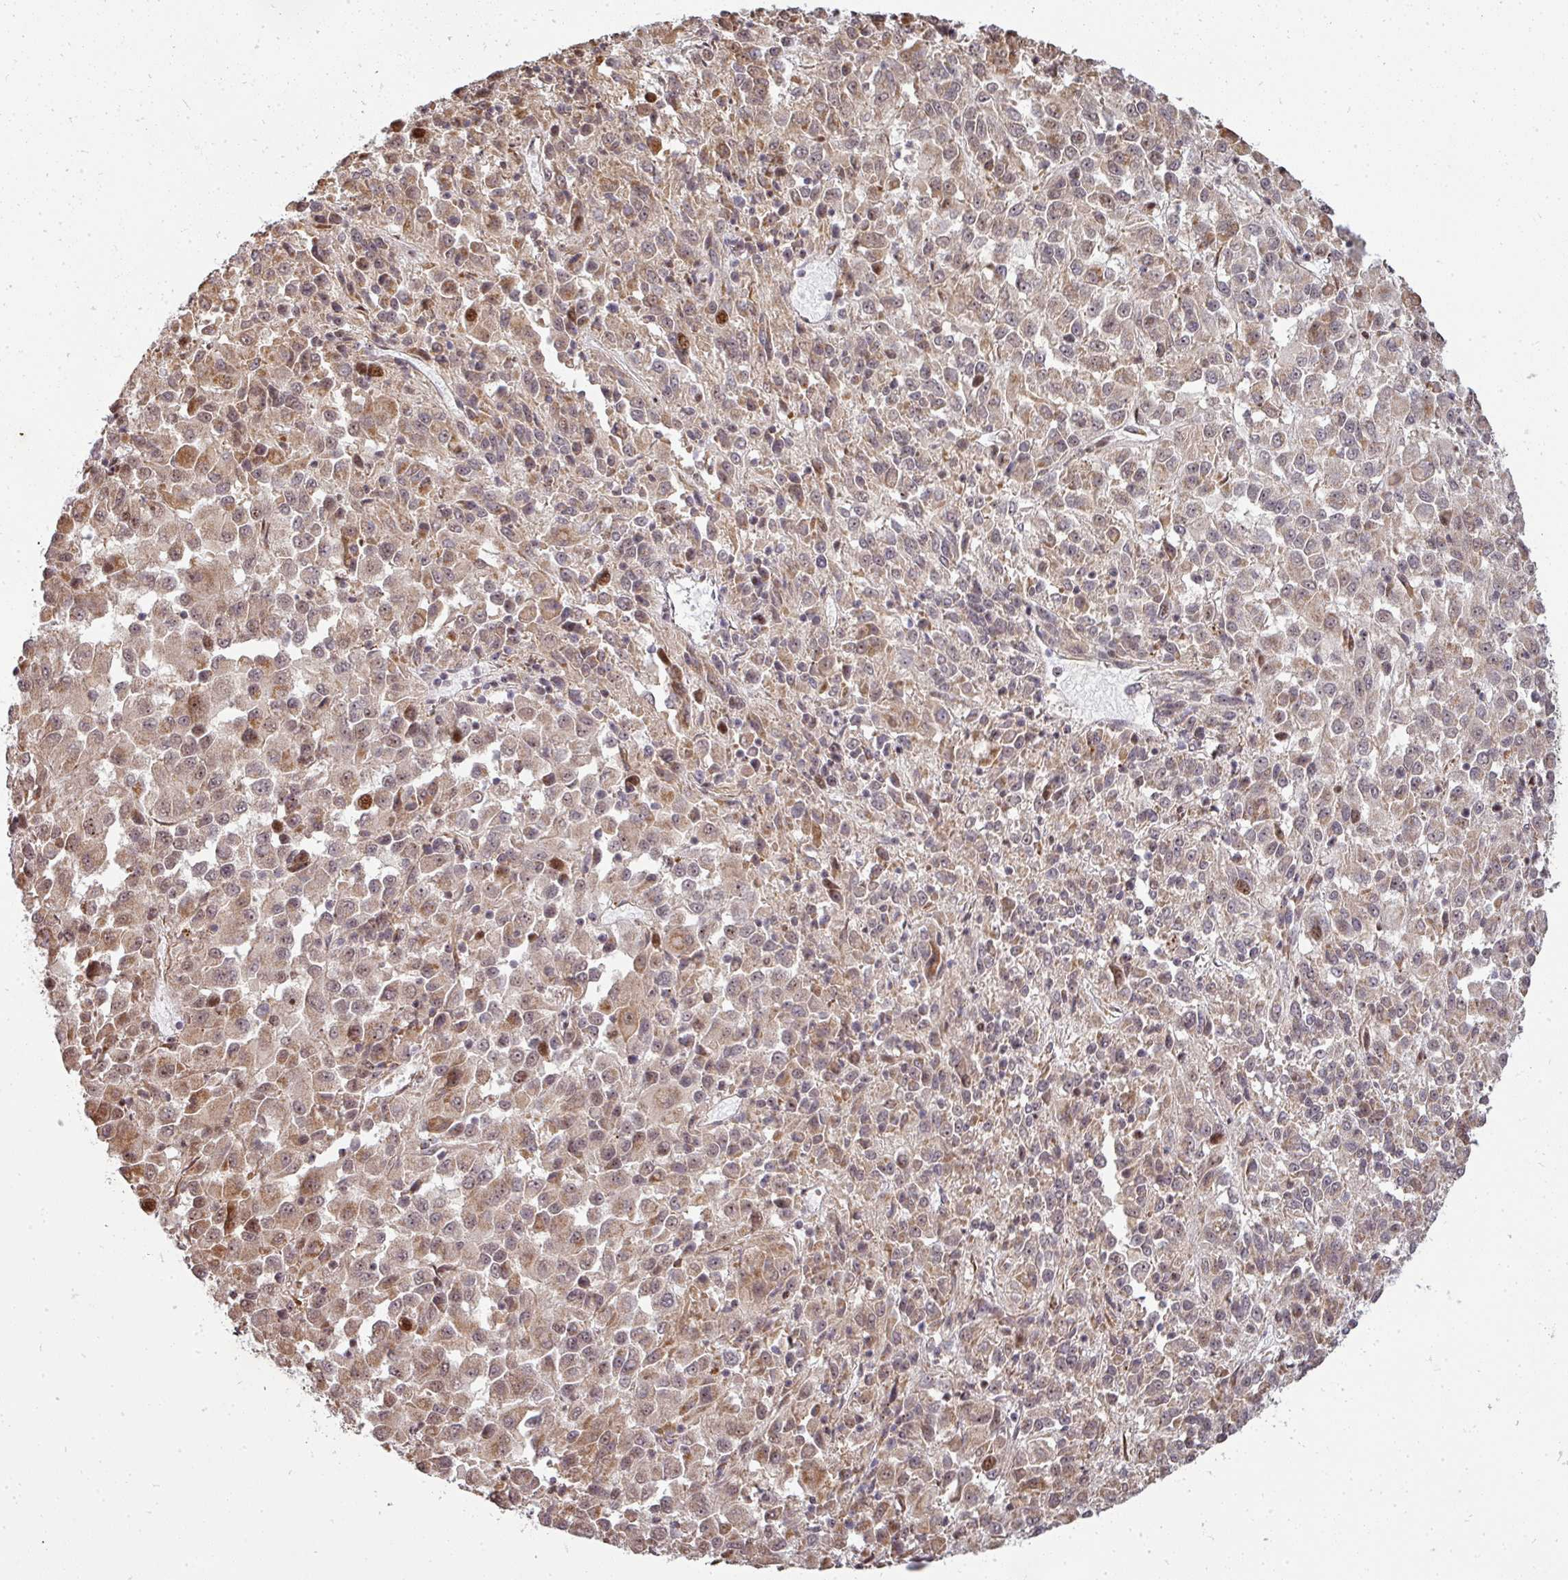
{"staining": {"intensity": "moderate", "quantity": ">75%", "location": "cytoplasmic/membranous,nuclear"}, "tissue": "melanoma", "cell_type": "Tumor cells", "image_type": "cancer", "snomed": [{"axis": "morphology", "description": "Malignant melanoma, Metastatic site"}, {"axis": "topography", "description": "Lung"}], "caption": "A micrograph showing moderate cytoplasmic/membranous and nuclear expression in approximately >75% of tumor cells in melanoma, as visualized by brown immunohistochemical staining.", "gene": "PATZ1", "patient": {"sex": "male", "age": 64}}